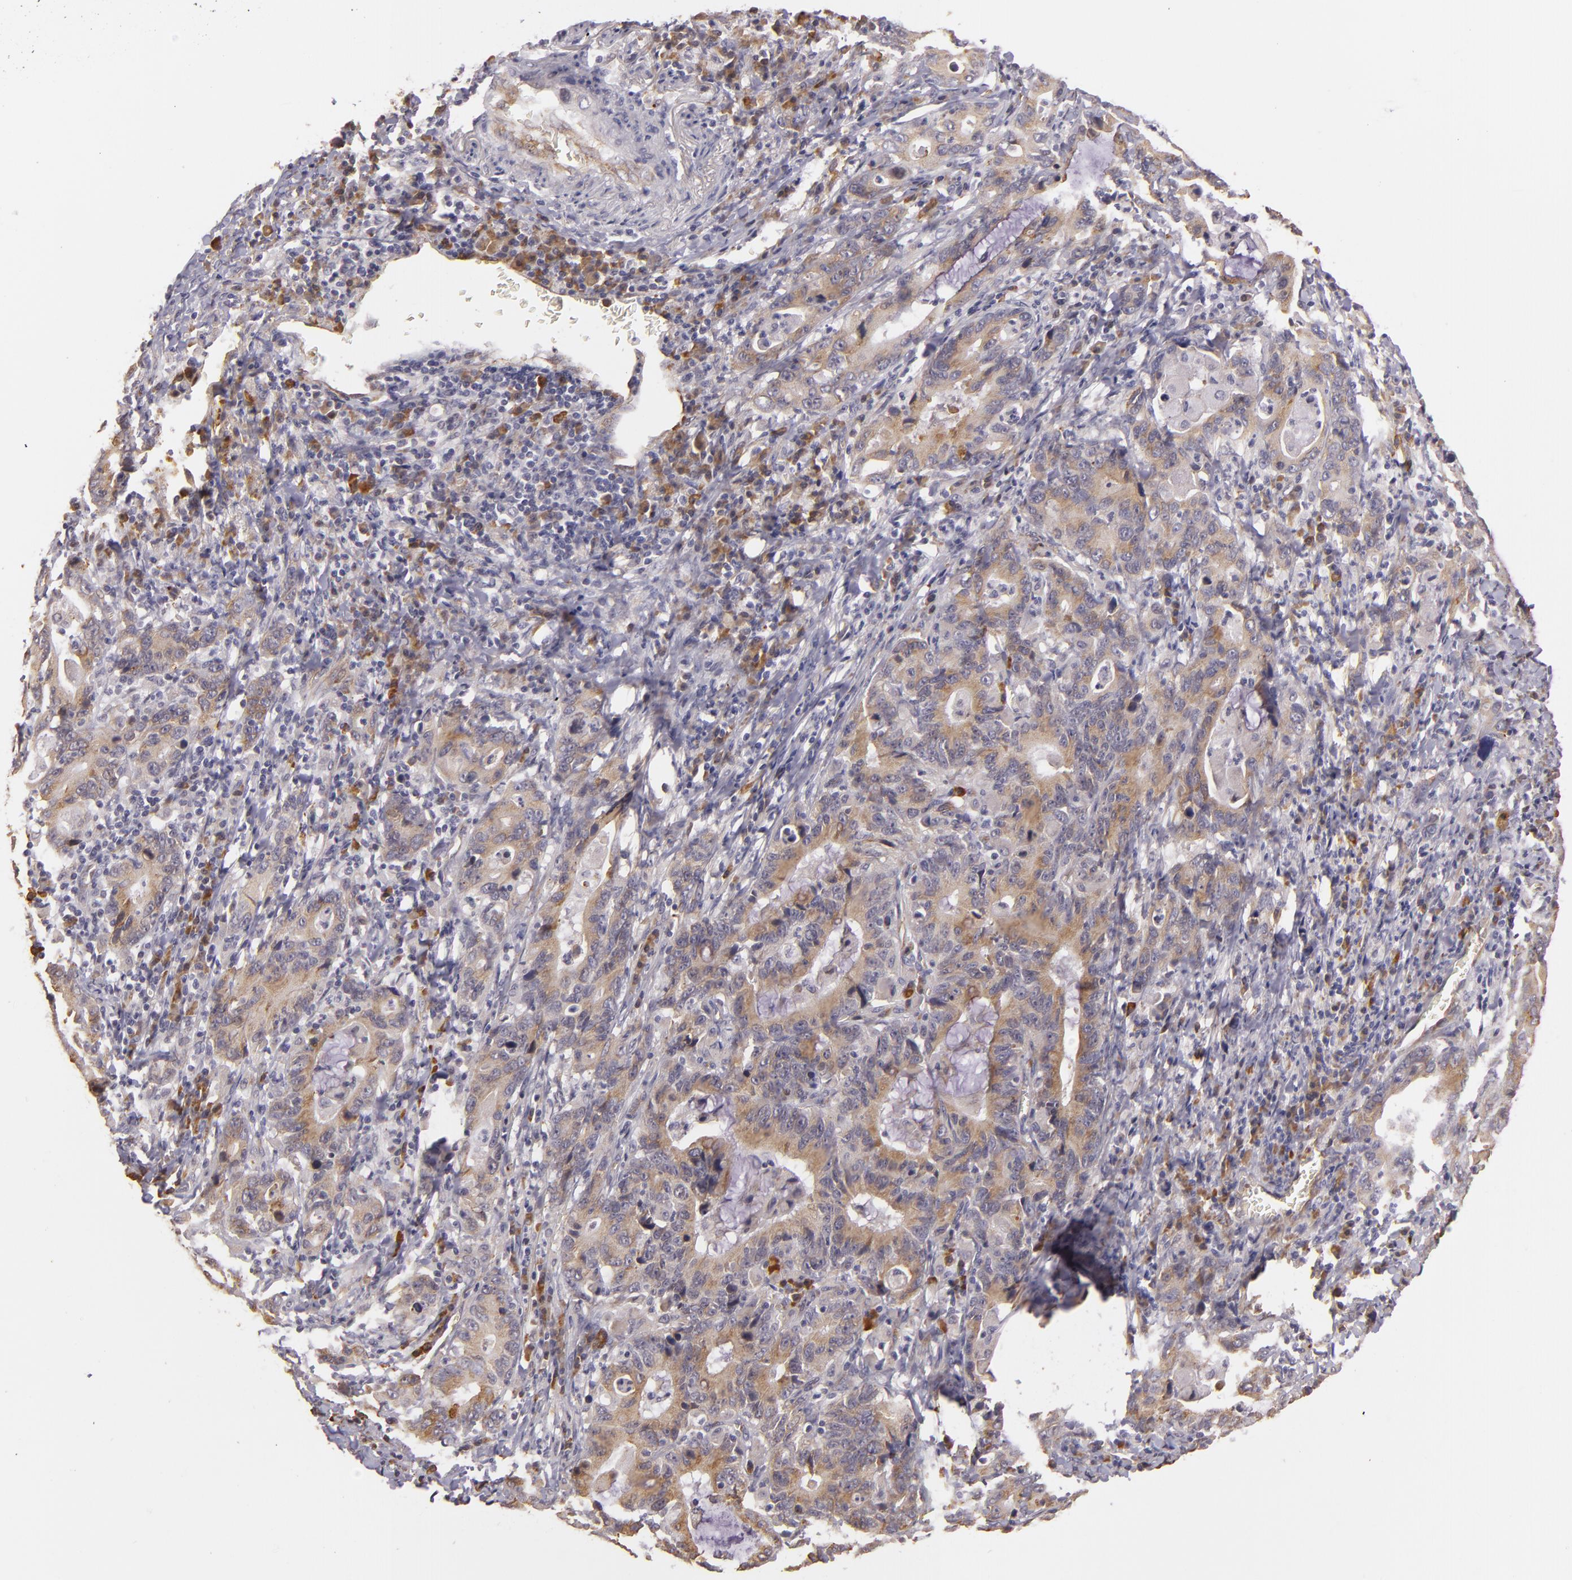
{"staining": {"intensity": "moderate", "quantity": "25%-75%", "location": "cytoplasmic/membranous"}, "tissue": "stomach cancer", "cell_type": "Tumor cells", "image_type": "cancer", "snomed": [{"axis": "morphology", "description": "Adenocarcinoma, NOS"}, {"axis": "topography", "description": "Stomach, upper"}], "caption": "The histopathology image reveals a brown stain indicating the presence of a protein in the cytoplasmic/membranous of tumor cells in stomach adenocarcinoma.", "gene": "SYTL4", "patient": {"sex": "male", "age": 63}}